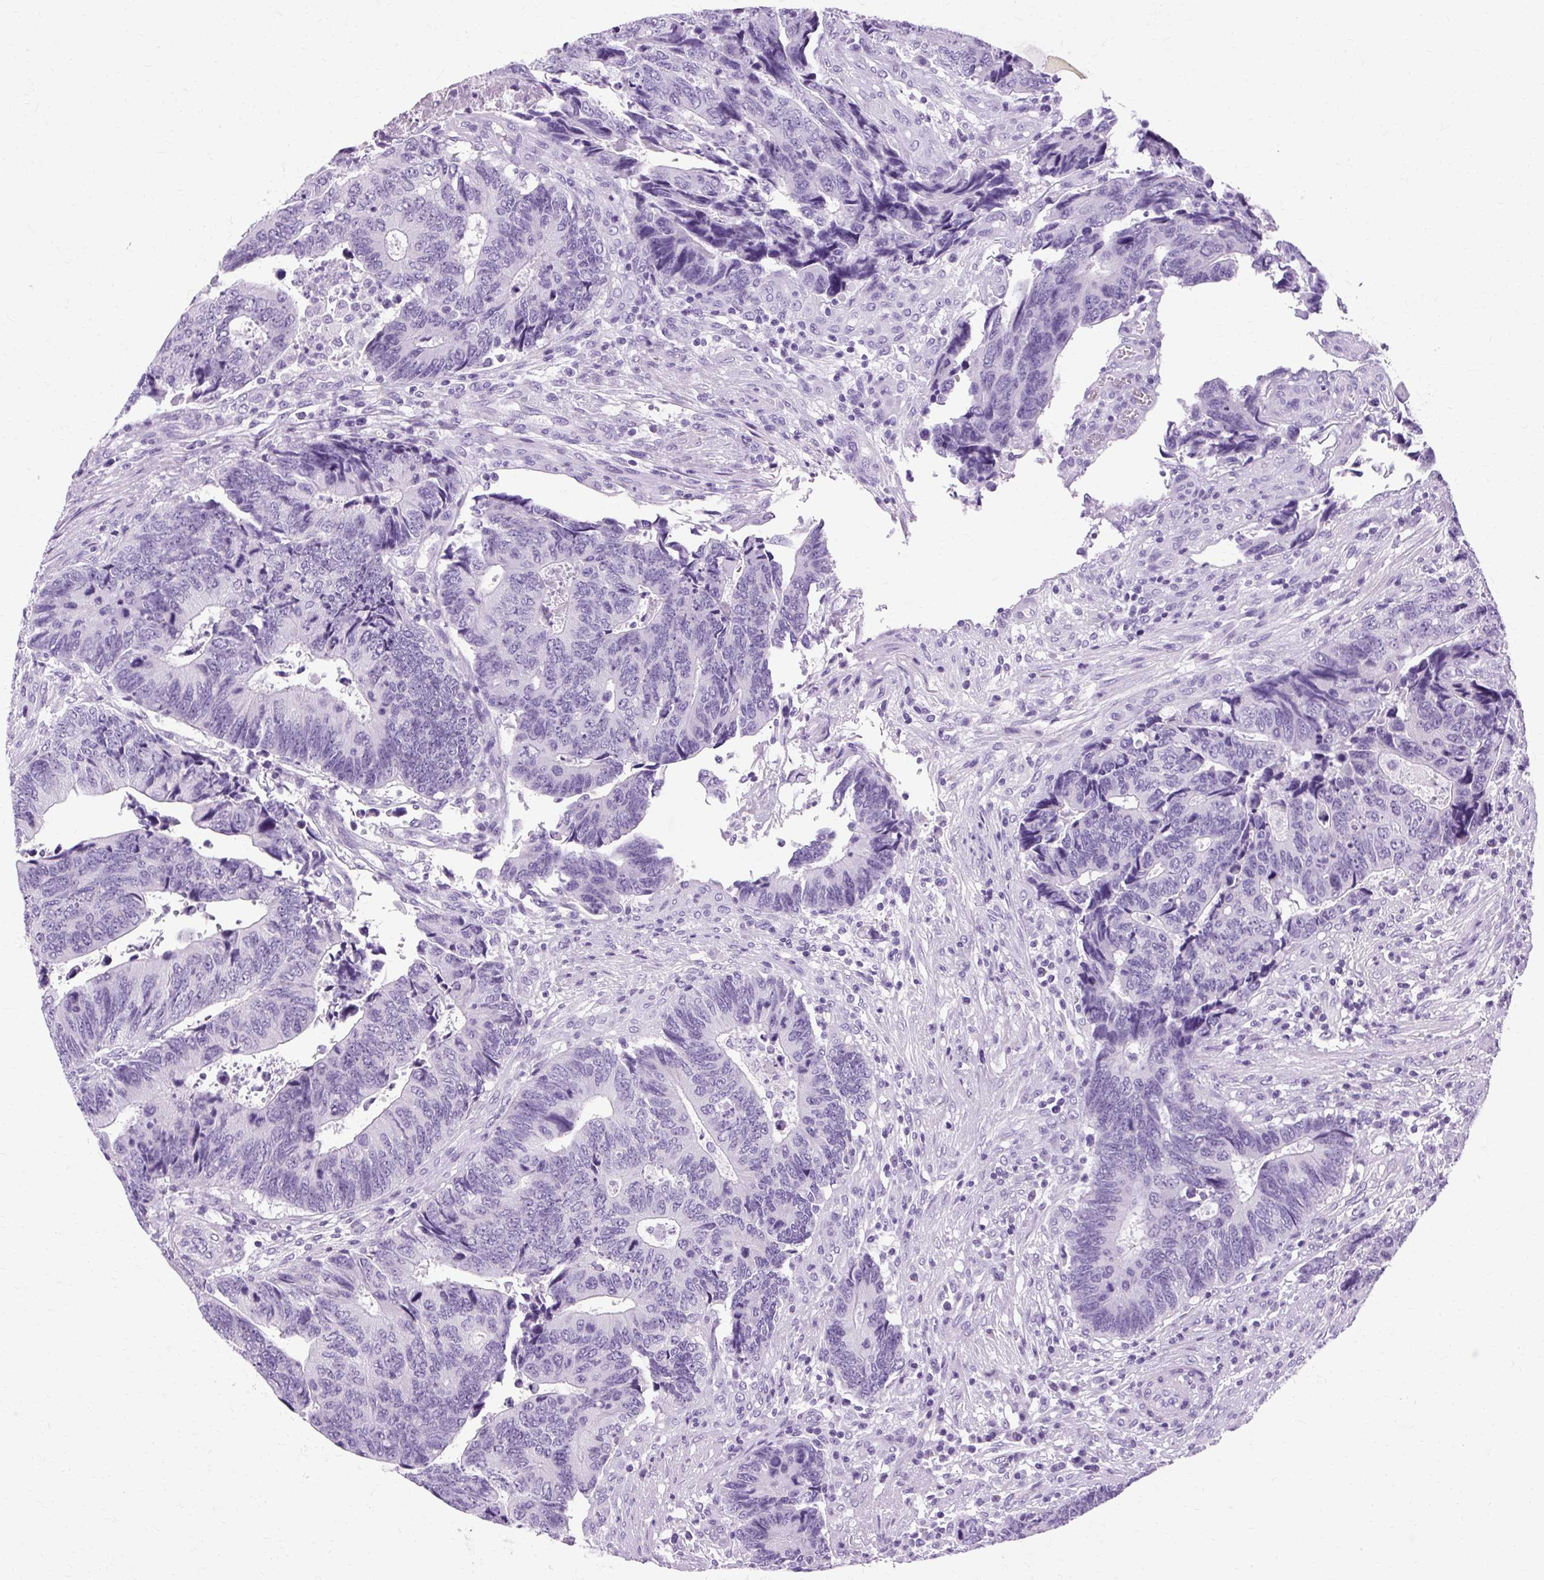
{"staining": {"intensity": "negative", "quantity": "none", "location": "none"}, "tissue": "colorectal cancer", "cell_type": "Tumor cells", "image_type": "cancer", "snomed": [{"axis": "morphology", "description": "Adenocarcinoma, NOS"}, {"axis": "topography", "description": "Colon"}], "caption": "Colorectal adenocarcinoma was stained to show a protein in brown. There is no significant positivity in tumor cells.", "gene": "B3GNT4", "patient": {"sex": "male", "age": 87}}